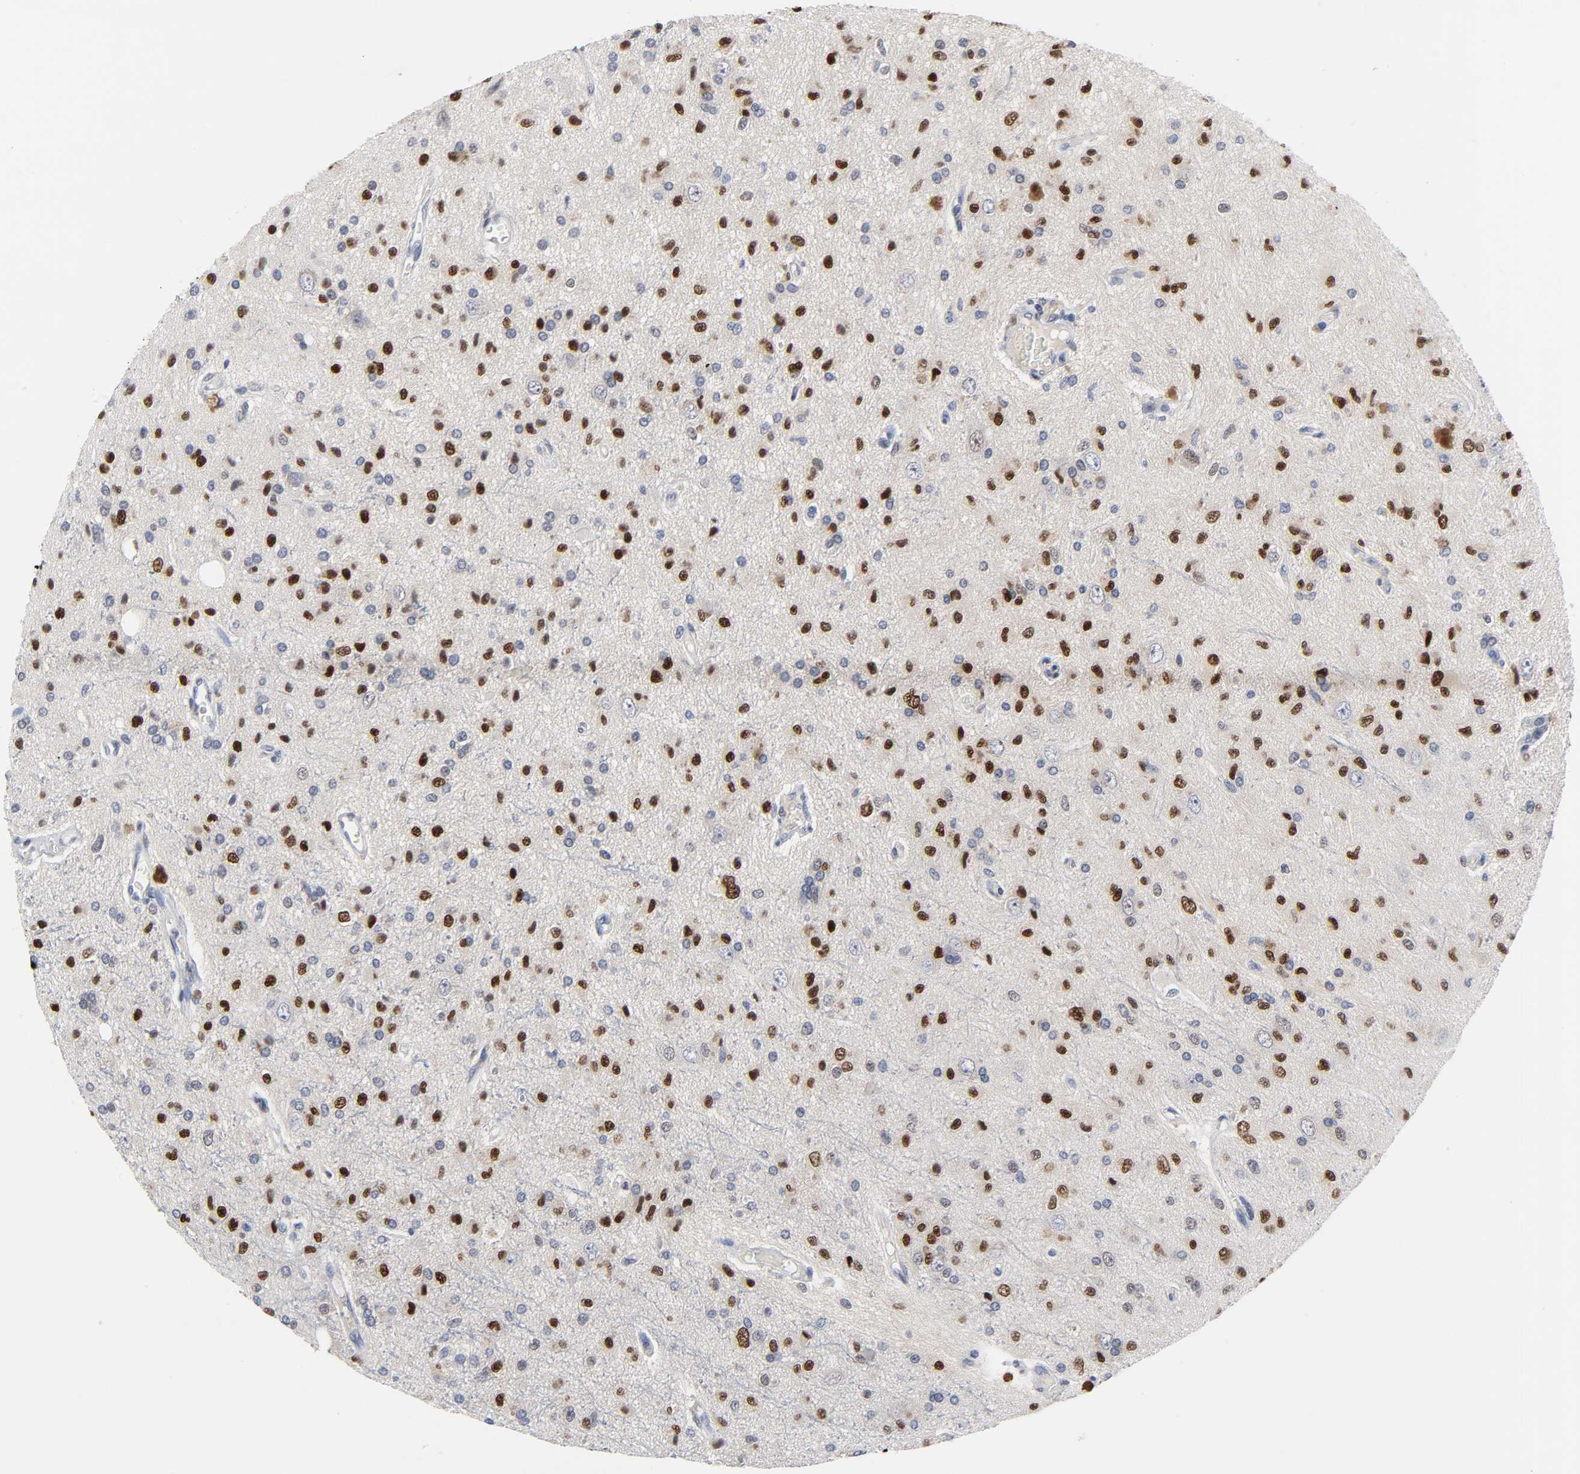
{"staining": {"intensity": "strong", "quantity": "25%-75%", "location": "nuclear"}, "tissue": "glioma", "cell_type": "Tumor cells", "image_type": "cancer", "snomed": [{"axis": "morphology", "description": "Glioma, malignant, High grade"}, {"axis": "topography", "description": "Brain"}], "caption": "This histopathology image shows malignant high-grade glioma stained with immunohistochemistry (IHC) to label a protein in brown. The nuclear of tumor cells show strong positivity for the protein. Nuclei are counter-stained blue.", "gene": "SALL2", "patient": {"sex": "male", "age": 47}}